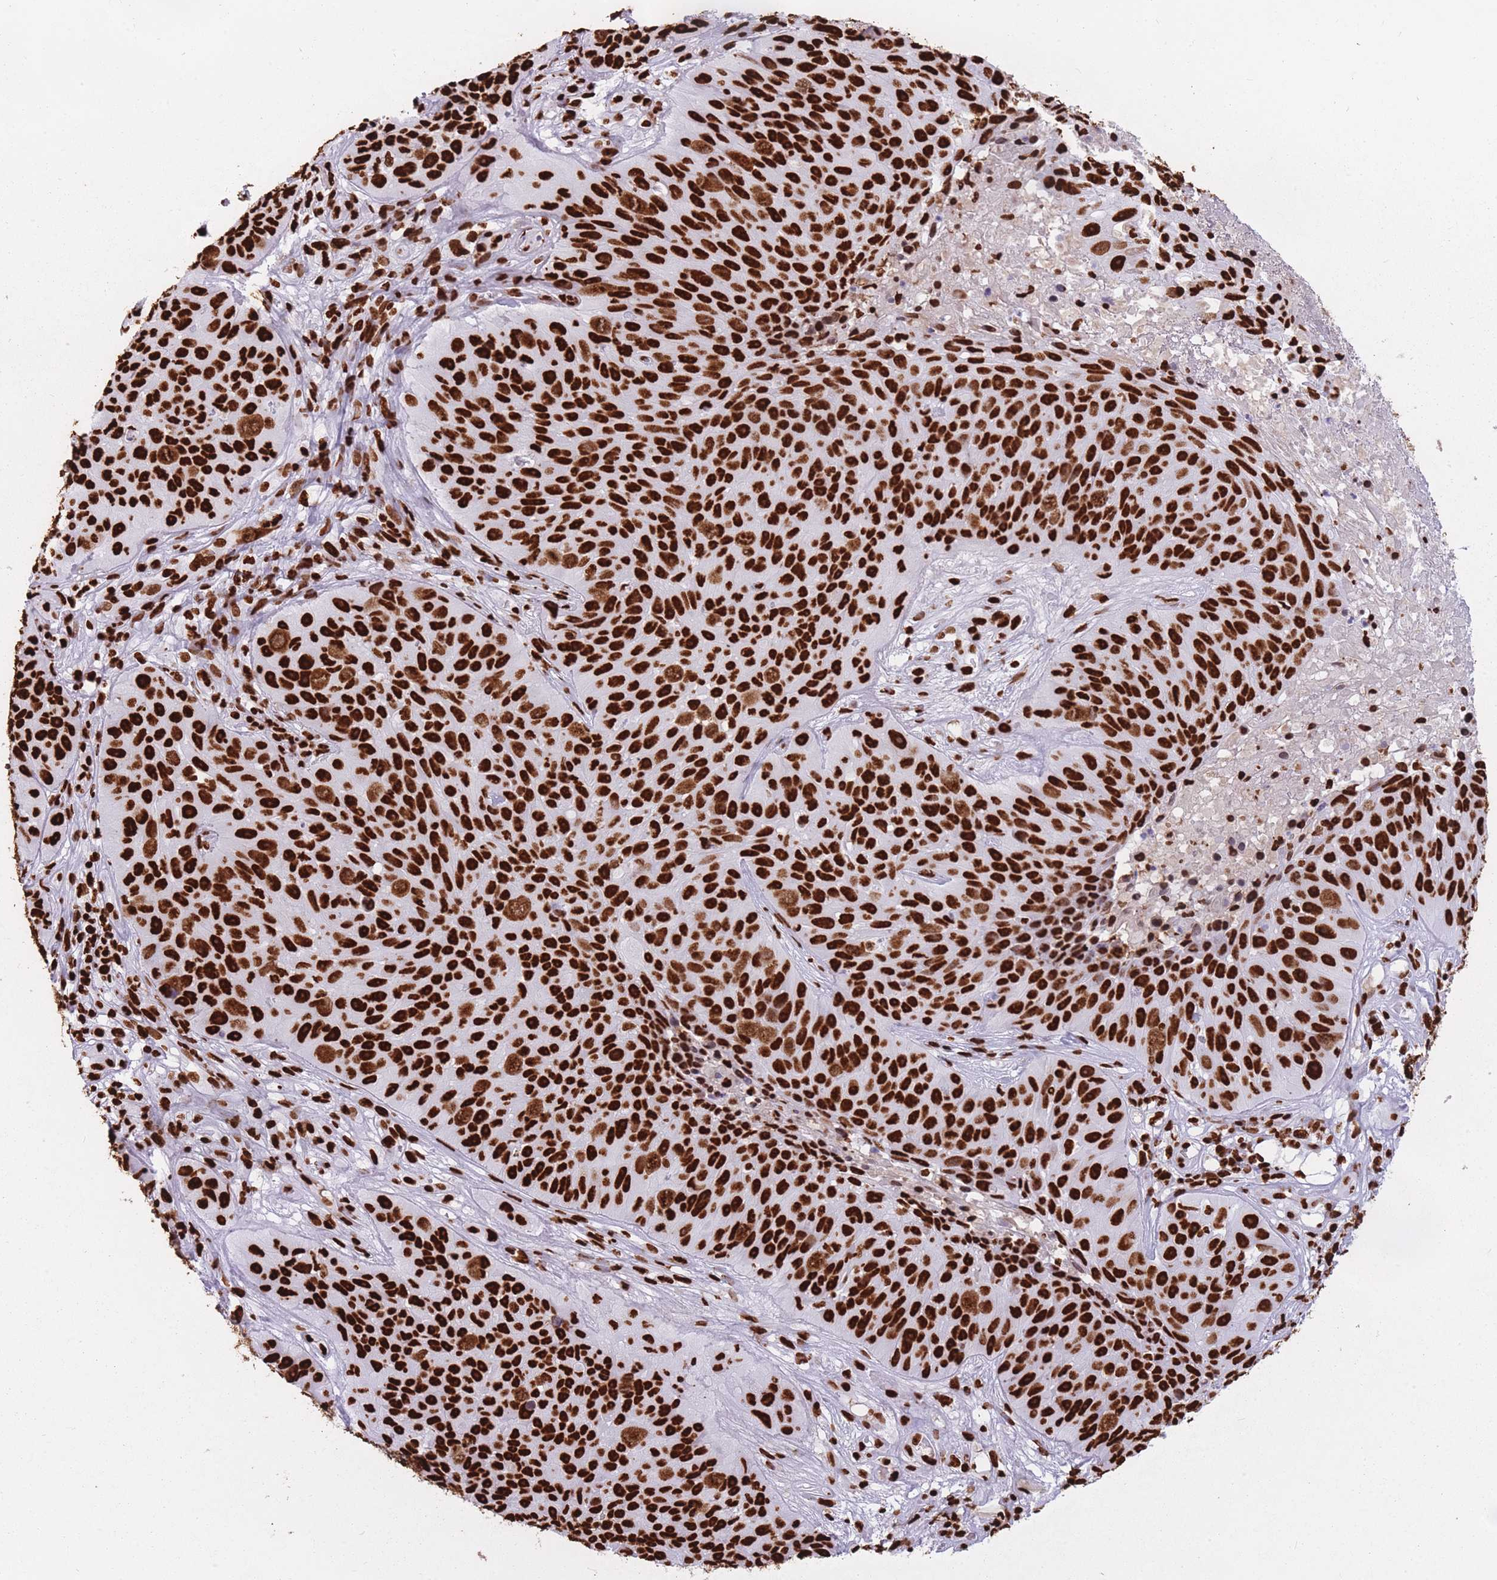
{"staining": {"intensity": "strong", "quantity": ">75%", "location": "nuclear"}, "tissue": "skin cancer", "cell_type": "Tumor cells", "image_type": "cancer", "snomed": [{"axis": "morphology", "description": "Squamous cell carcinoma, NOS"}, {"axis": "topography", "description": "Skin"}], "caption": "This is a histology image of IHC staining of squamous cell carcinoma (skin), which shows strong expression in the nuclear of tumor cells.", "gene": "HNRNPUL1", "patient": {"sex": "female", "age": 87}}